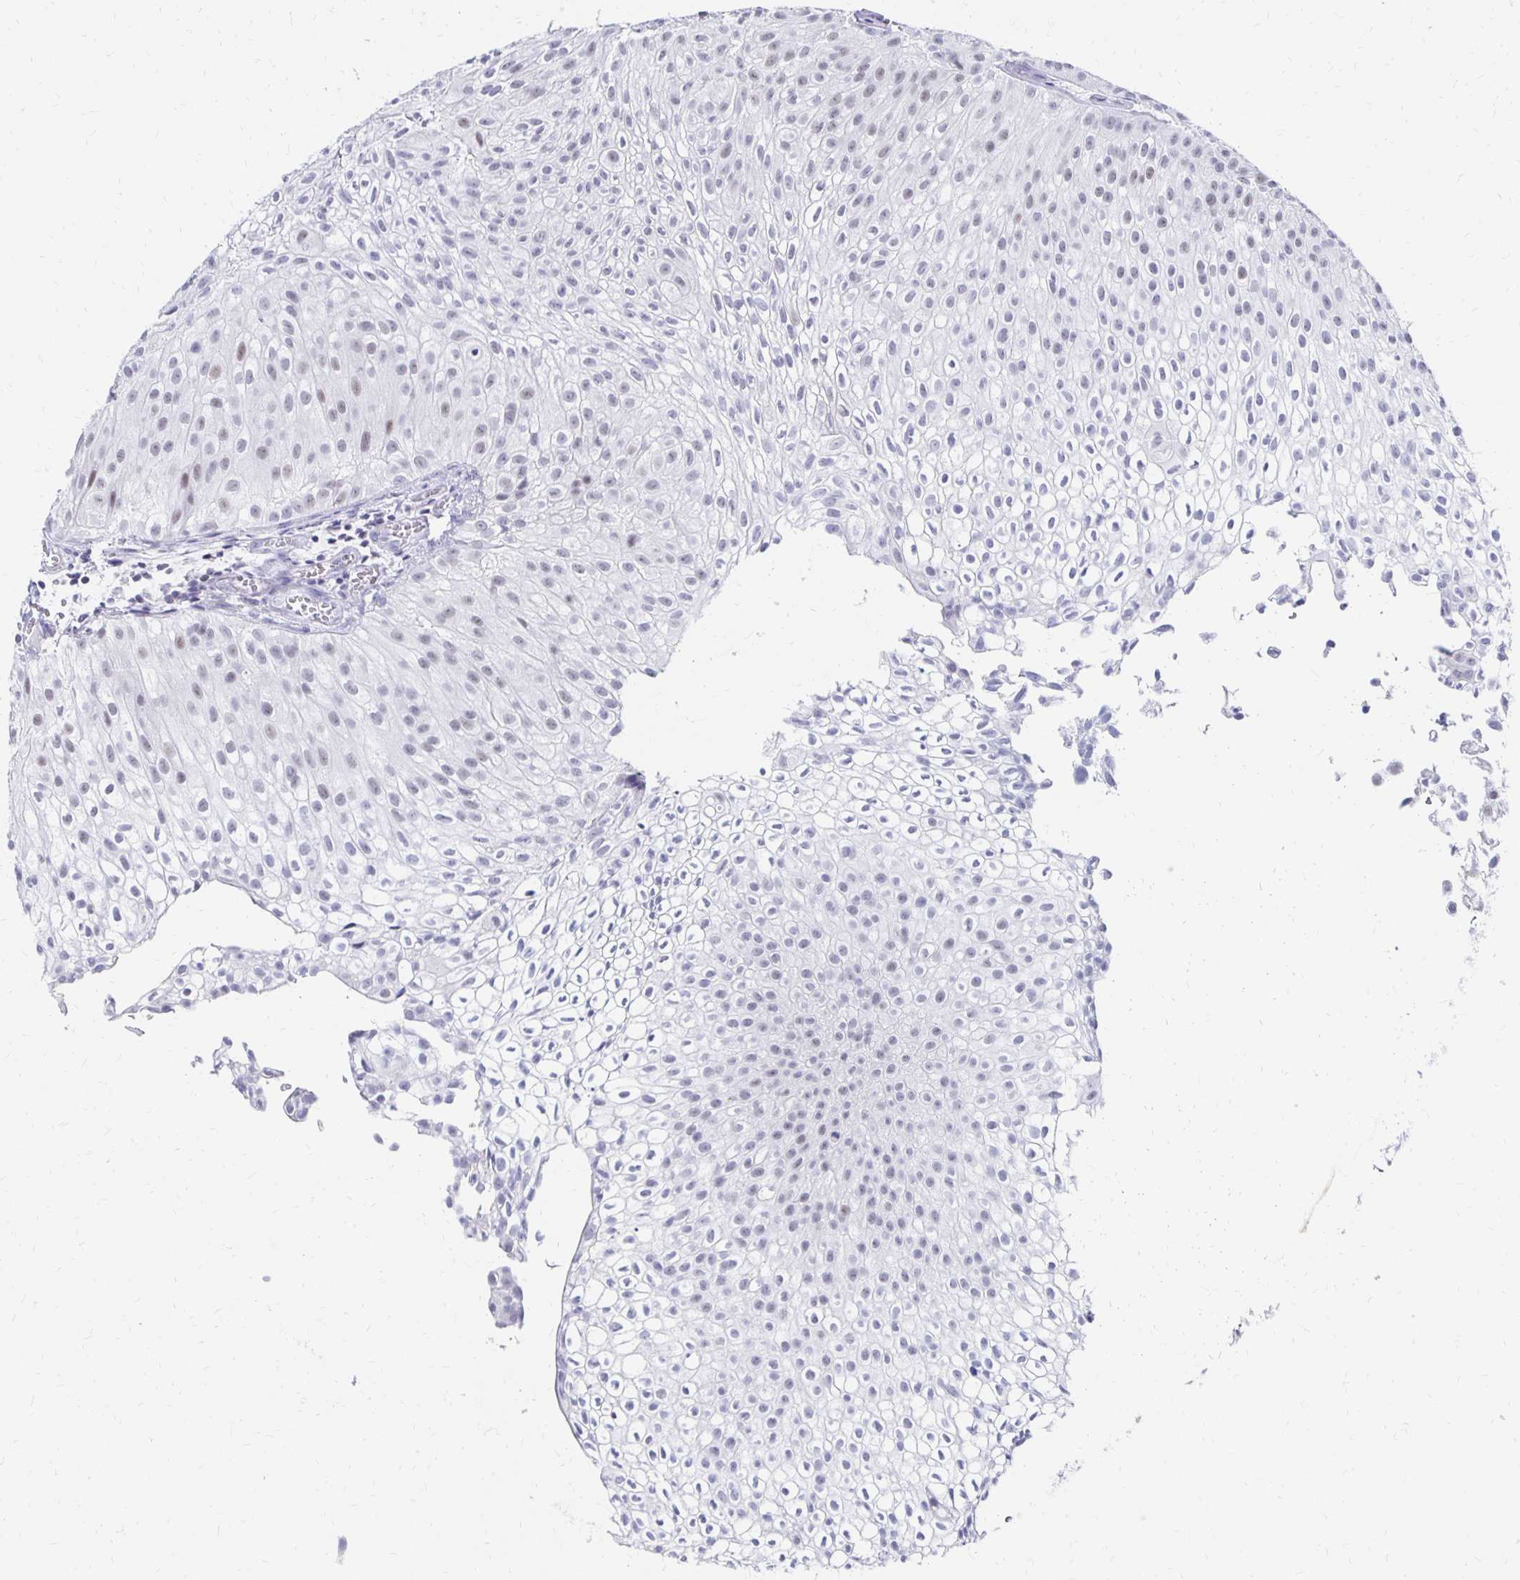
{"staining": {"intensity": "weak", "quantity": "<25%", "location": "nuclear"}, "tissue": "urothelial cancer", "cell_type": "Tumor cells", "image_type": "cancer", "snomed": [{"axis": "morphology", "description": "Urothelial carcinoma, Low grade"}, {"axis": "topography", "description": "Urinary bladder"}], "caption": "The photomicrograph demonstrates no significant staining in tumor cells of urothelial cancer. (DAB (3,3'-diaminobenzidine) immunohistochemistry with hematoxylin counter stain).", "gene": "SYT2", "patient": {"sex": "male", "age": 70}}